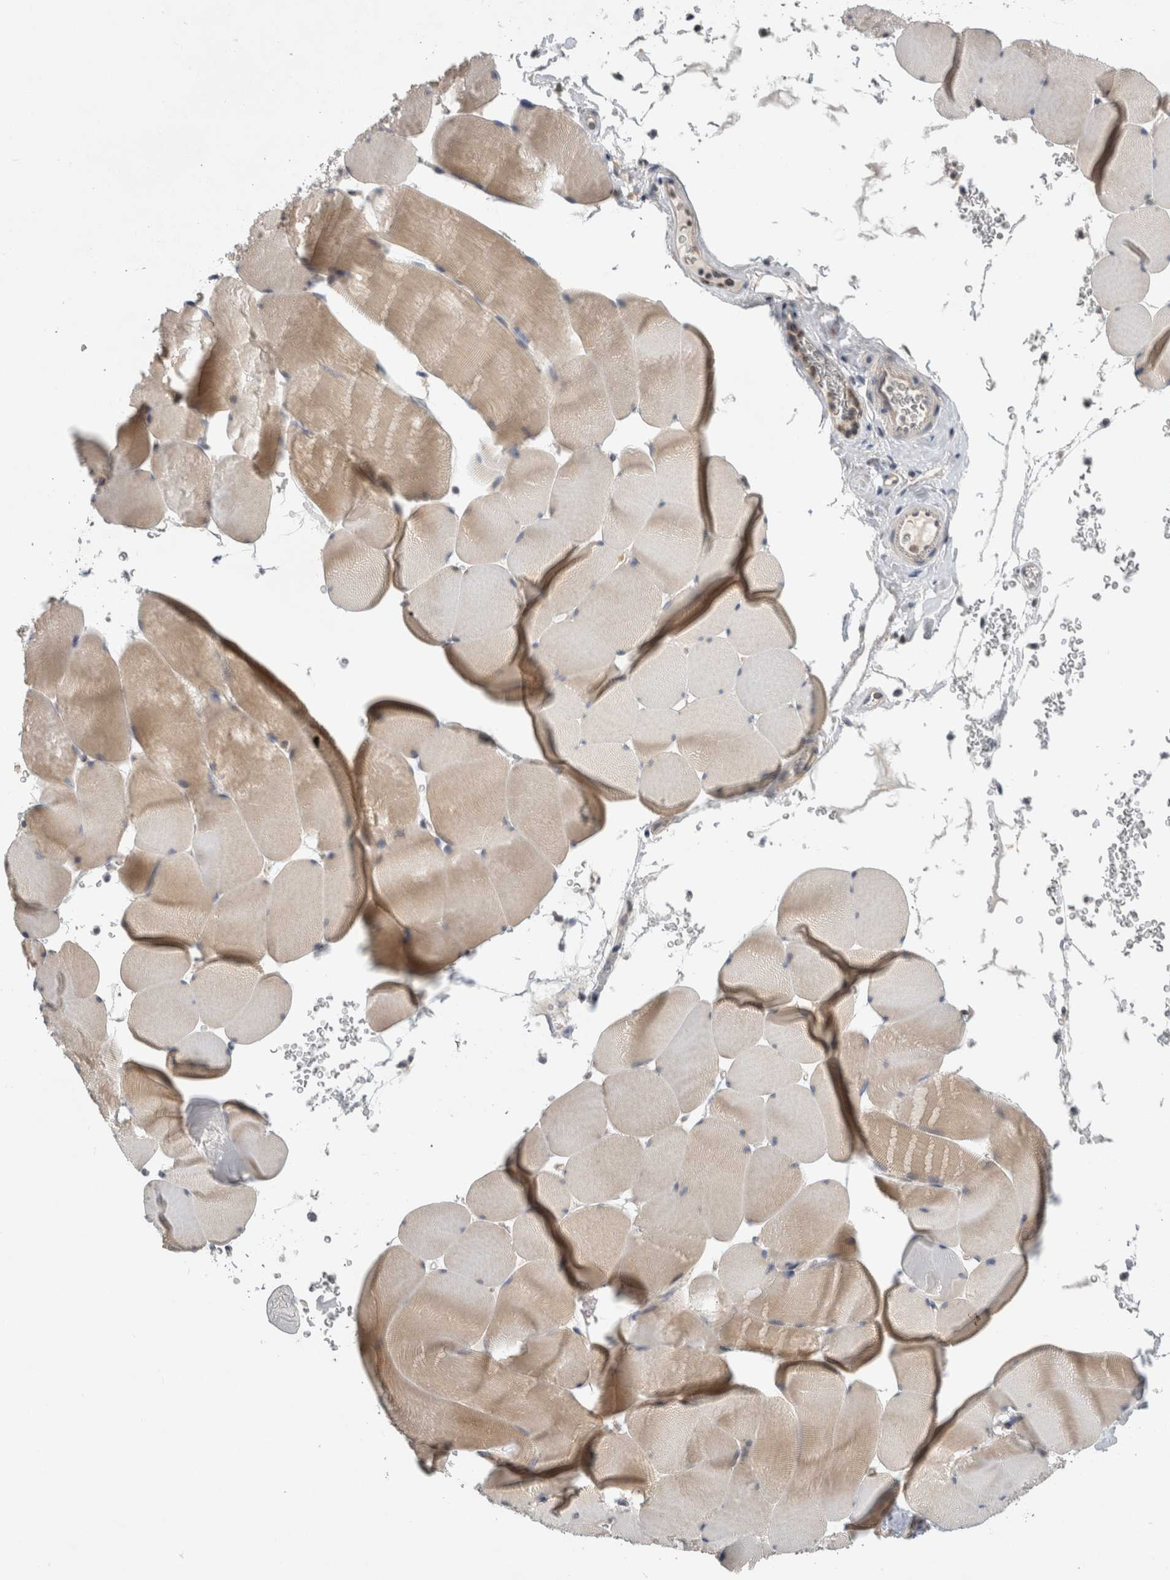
{"staining": {"intensity": "weak", "quantity": "<25%", "location": "cytoplasmic/membranous"}, "tissue": "skeletal muscle", "cell_type": "Myocytes", "image_type": "normal", "snomed": [{"axis": "morphology", "description": "Normal tissue, NOS"}, {"axis": "topography", "description": "Skeletal muscle"}], "caption": "Immunohistochemistry micrograph of normal skeletal muscle stained for a protein (brown), which exhibits no staining in myocytes. (DAB immunohistochemistry with hematoxylin counter stain).", "gene": "AASDHPPT", "patient": {"sex": "male", "age": 62}}